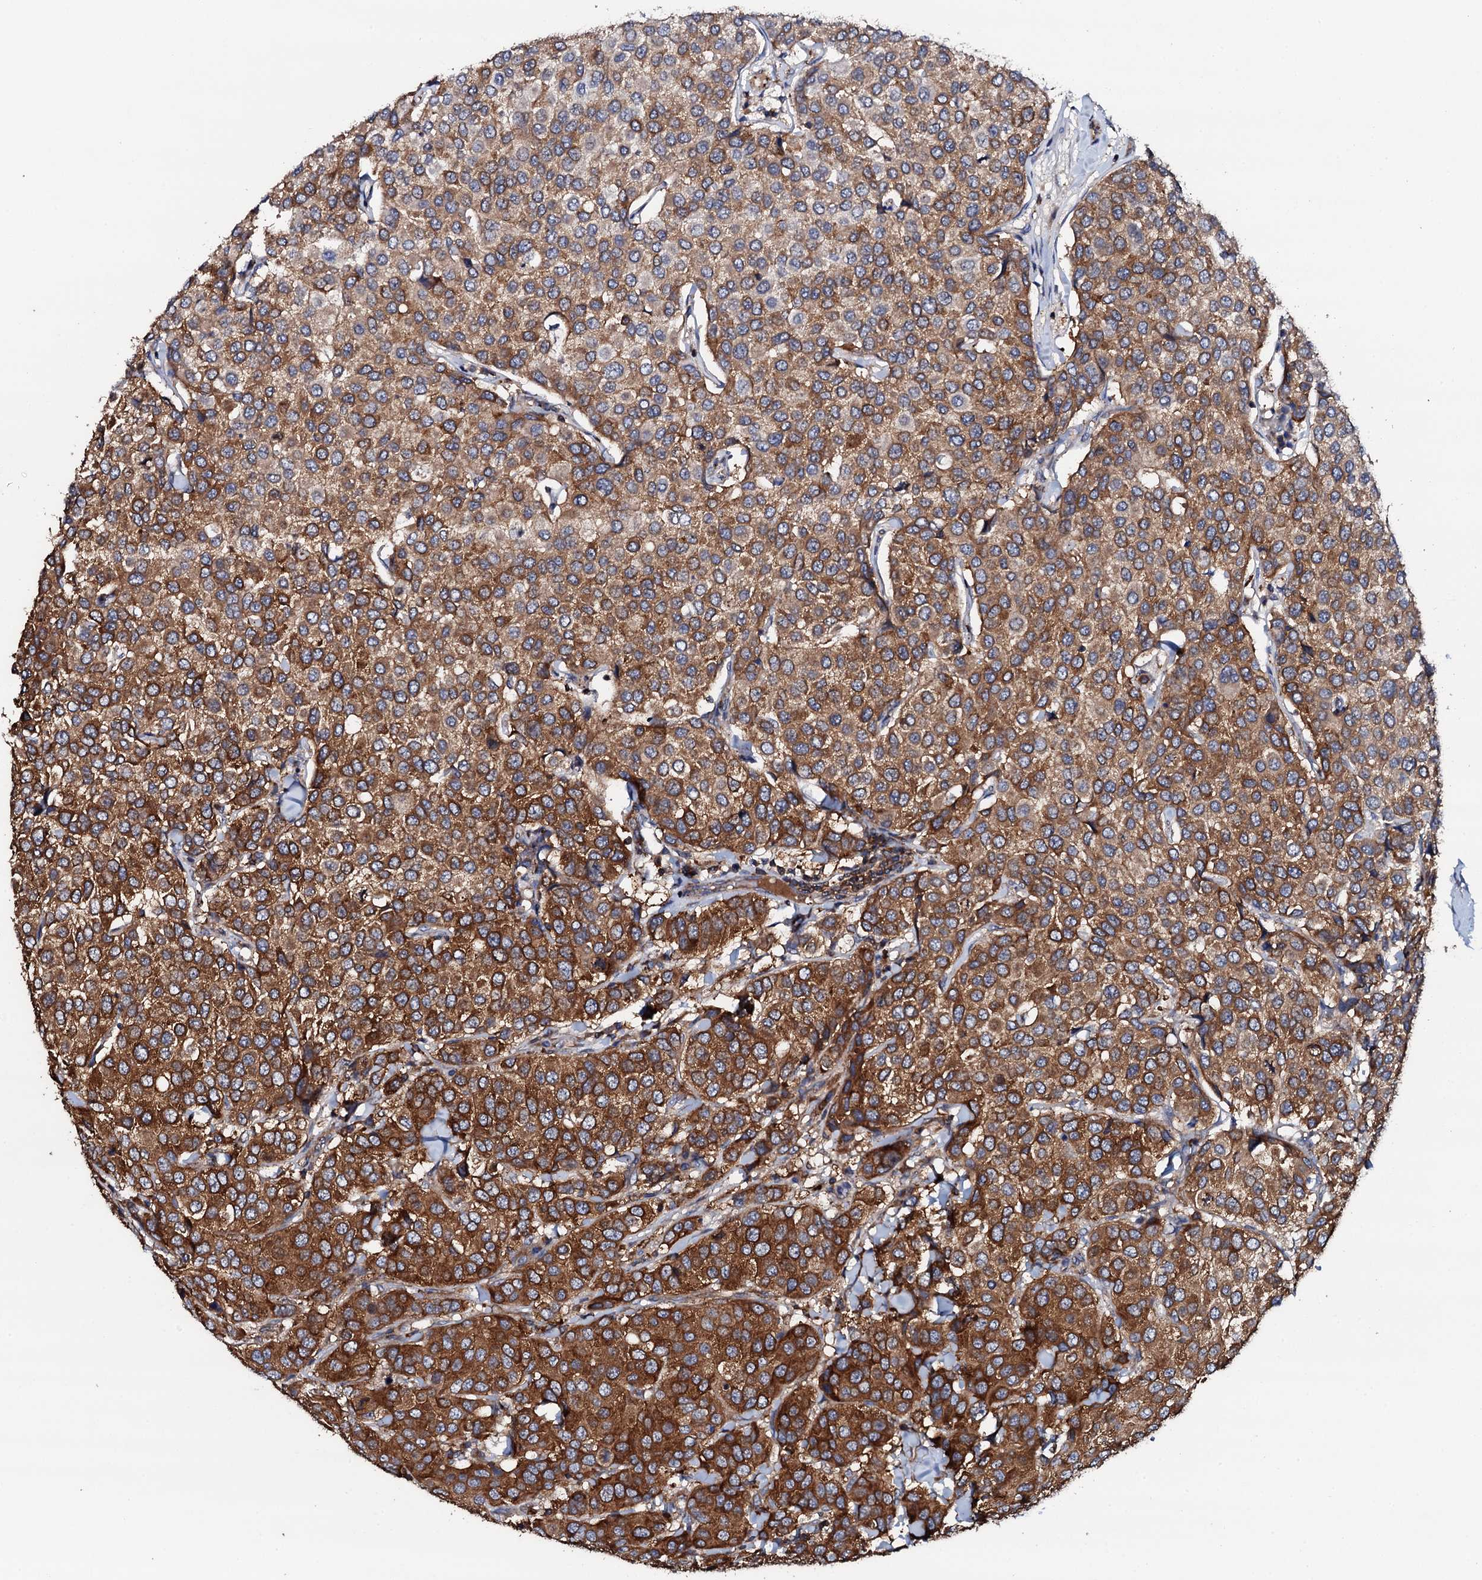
{"staining": {"intensity": "strong", "quantity": ">75%", "location": "cytoplasmic/membranous"}, "tissue": "breast cancer", "cell_type": "Tumor cells", "image_type": "cancer", "snomed": [{"axis": "morphology", "description": "Duct carcinoma"}, {"axis": "topography", "description": "Breast"}], "caption": "About >75% of tumor cells in breast cancer (invasive ductal carcinoma) show strong cytoplasmic/membranous protein staining as visualized by brown immunohistochemical staining.", "gene": "GRK2", "patient": {"sex": "female", "age": 55}}